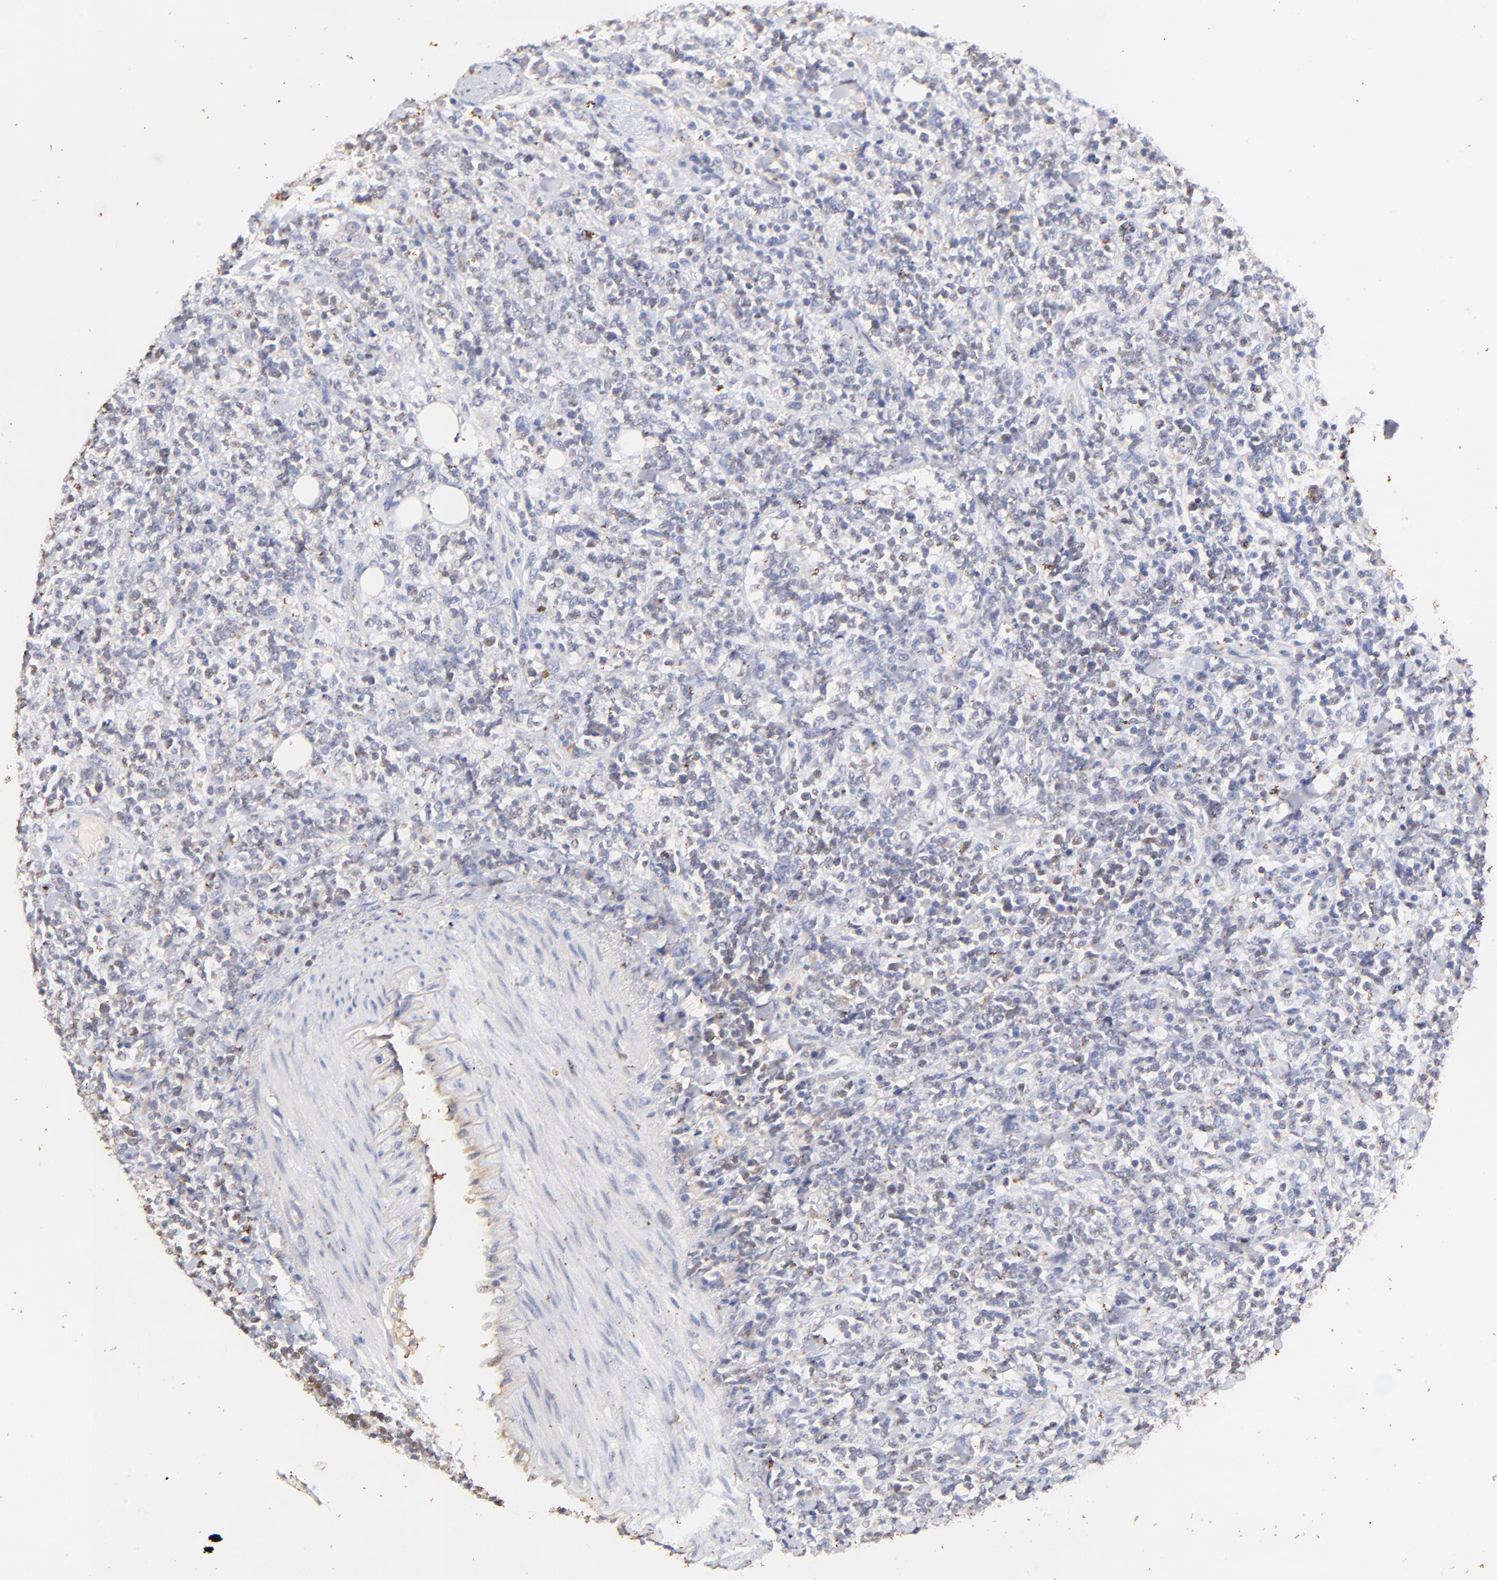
{"staining": {"intensity": "weak", "quantity": "<25%", "location": "cytoplasmic/membranous"}, "tissue": "lymphoma", "cell_type": "Tumor cells", "image_type": "cancer", "snomed": [{"axis": "morphology", "description": "Malignant lymphoma, non-Hodgkin's type, High grade"}, {"axis": "topography", "description": "Soft tissue"}], "caption": "An immunohistochemistry (IHC) micrograph of high-grade malignant lymphoma, non-Hodgkin's type is shown. There is no staining in tumor cells of high-grade malignant lymphoma, non-Hodgkin's type. Brightfield microscopy of immunohistochemistry stained with DAB (3,3'-diaminobenzidine) (brown) and hematoxylin (blue), captured at high magnification.", "gene": "IGLV7-43", "patient": {"sex": "male", "age": 18}}